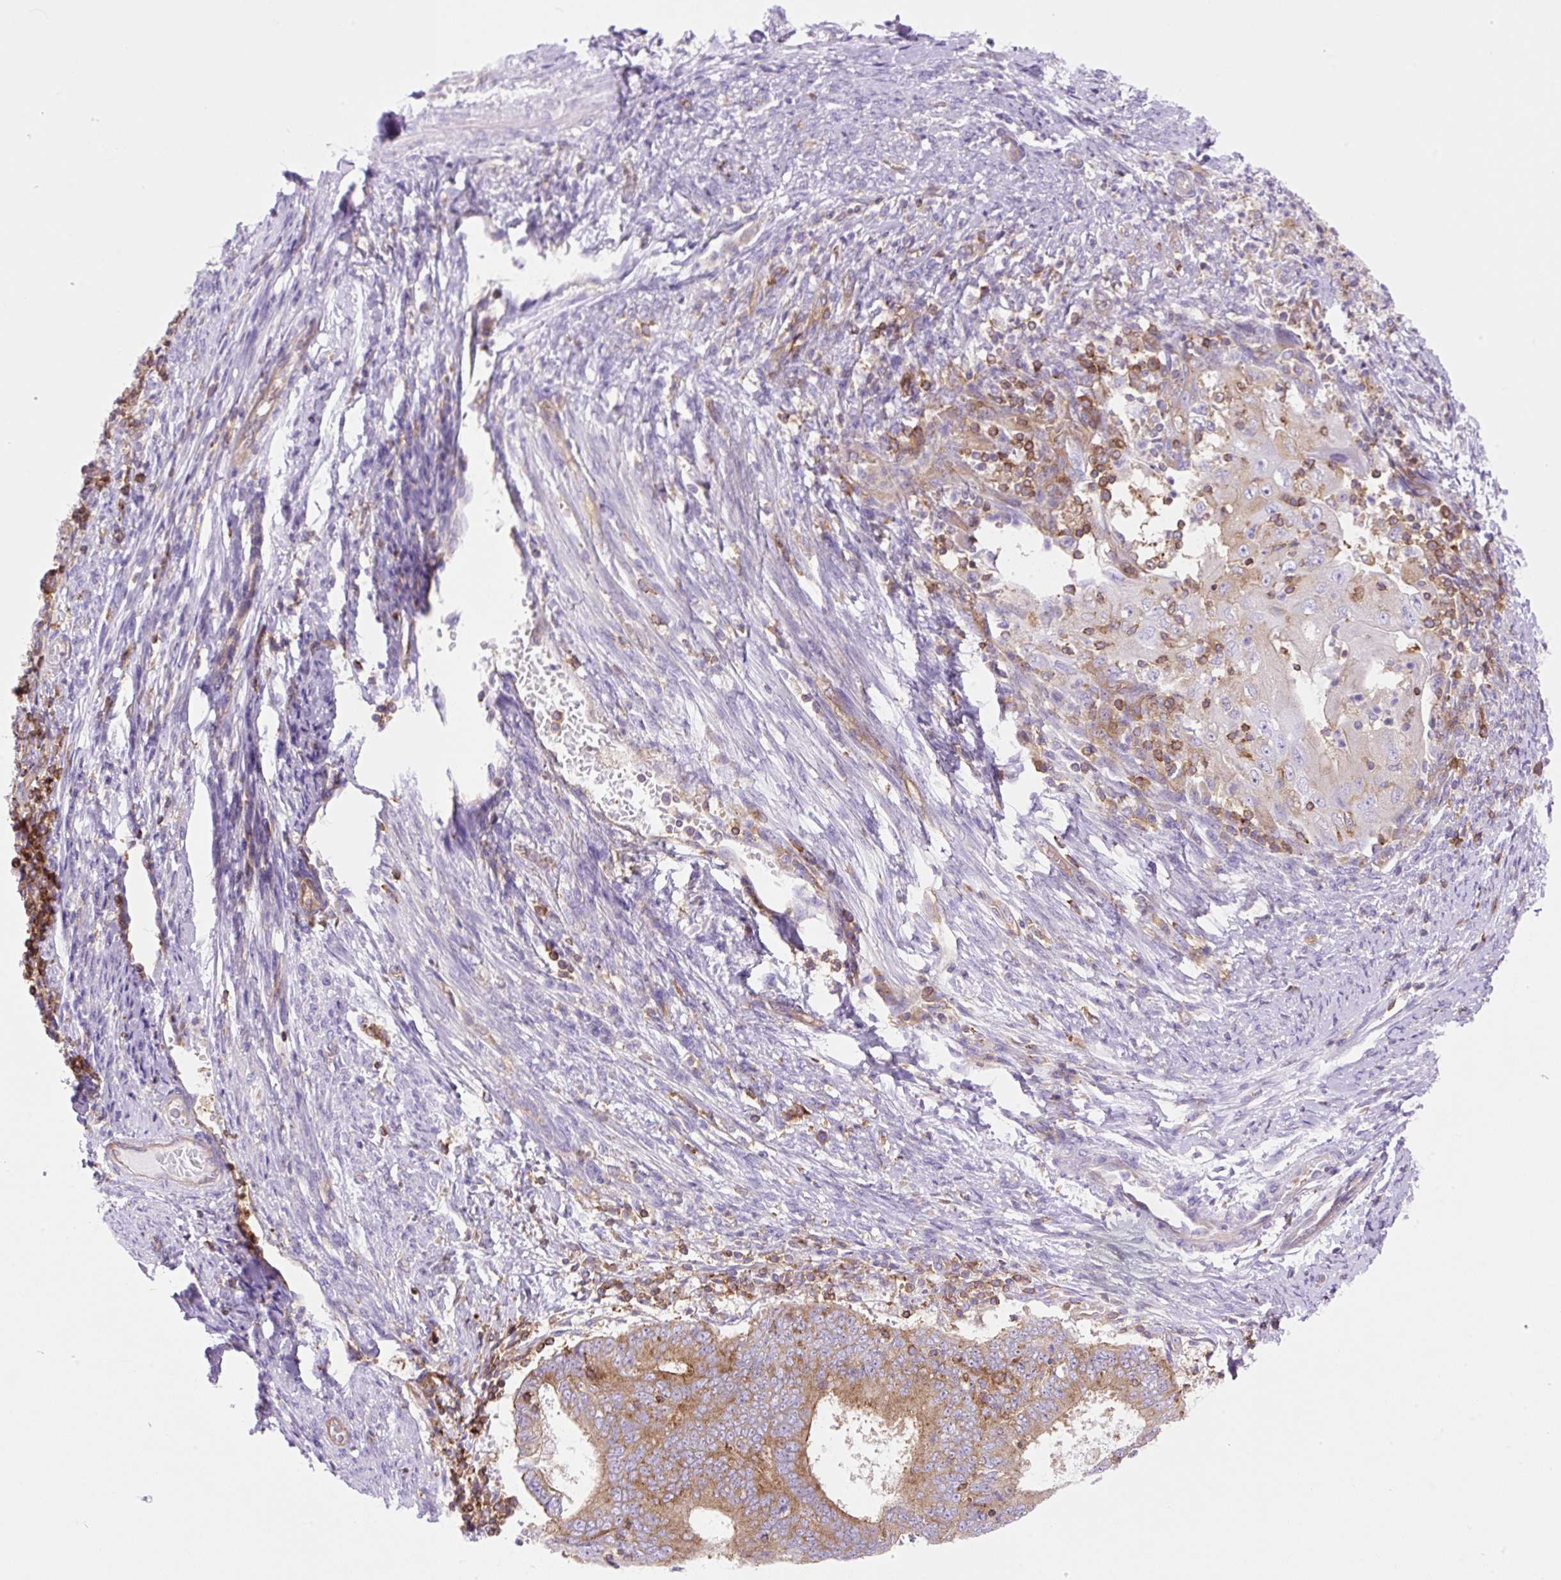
{"staining": {"intensity": "strong", "quantity": "25%-75%", "location": "cytoplasmic/membranous"}, "tissue": "endometrial cancer", "cell_type": "Tumor cells", "image_type": "cancer", "snomed": [{"axis": "morphology", "description": "Adenocarcinoma, NOS"}, {"axis": "topography", "description": "Endometrium"}], "caption": "Brown immunohistochemical staining in human endometrial adenocarcinoma displays strong cytoplasmic/membranous positivity in about 25%-75% of tumor cells.", "gene": "DNM2", "patient": {"sex": "female", "age": 70}}